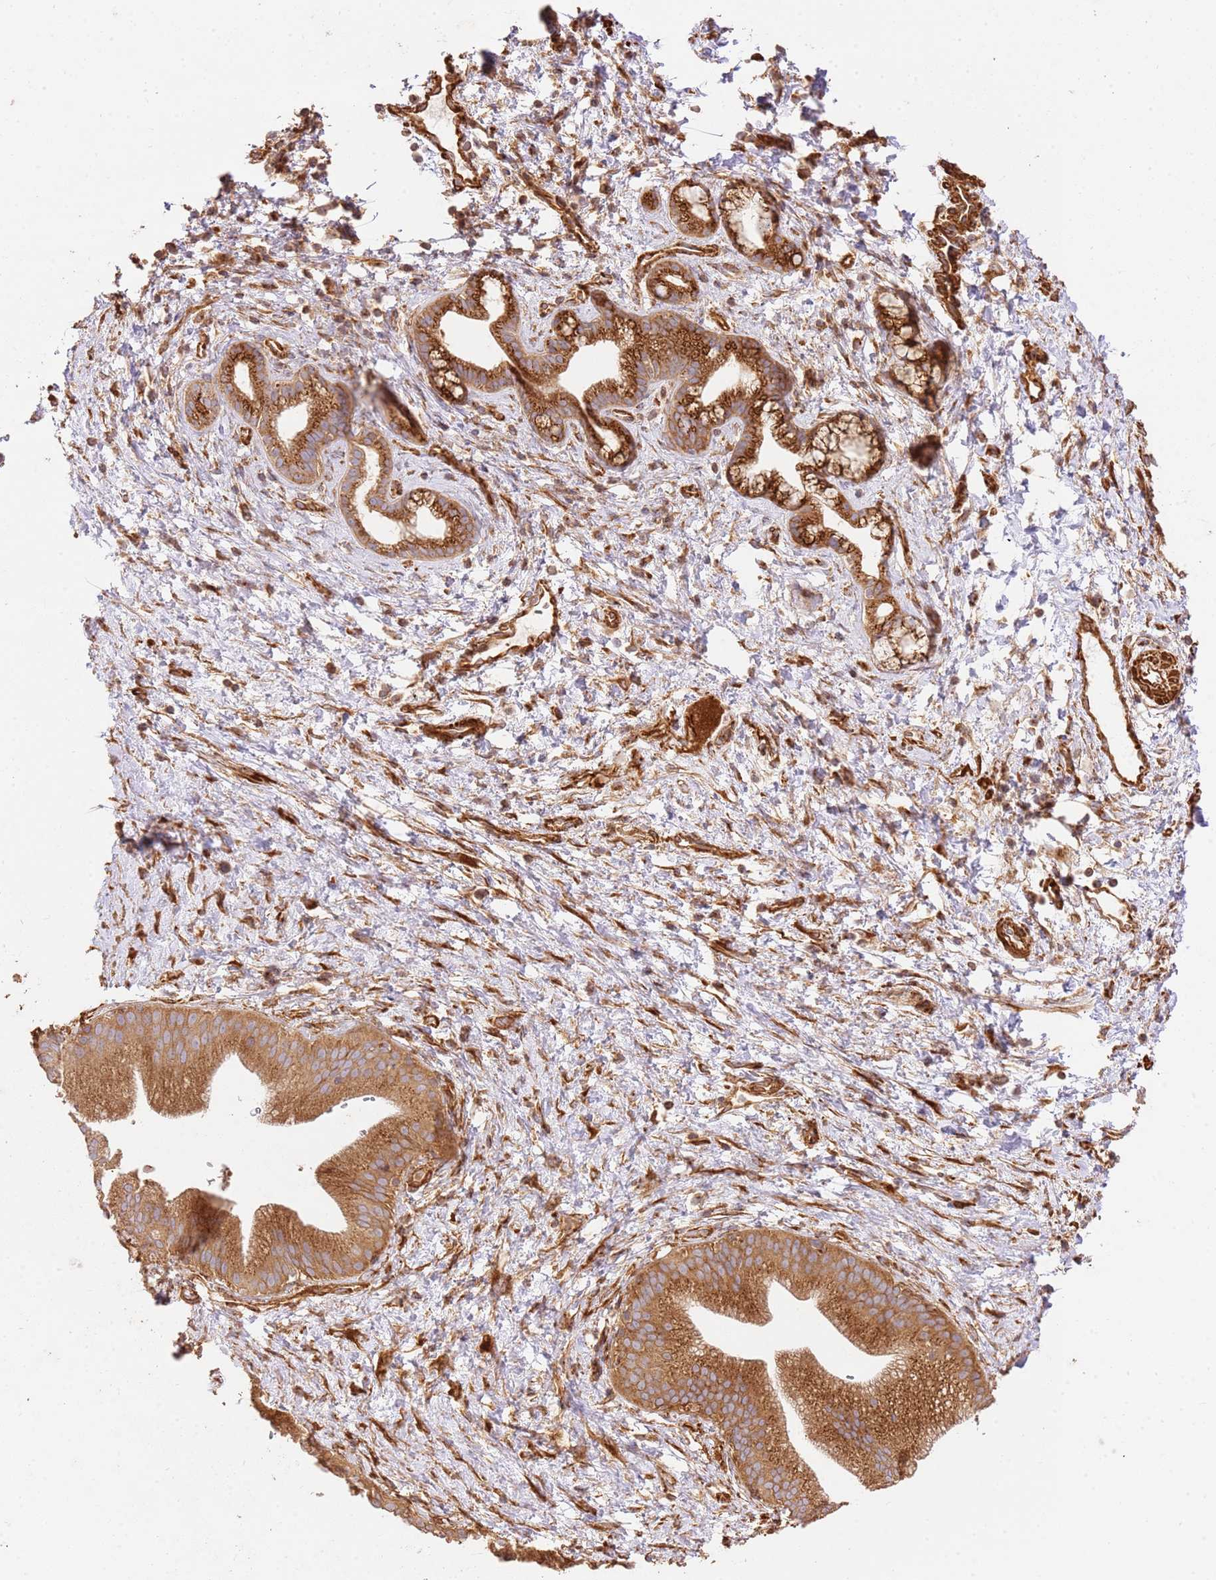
{"staining": {"intensity": "strong", "quantity": ">75%", "location": "cytoplasmic/membranous"}, "tissue": "pancreatic cancer", "cell_type": "Tumor cells", "image_type": "cancer", "snomed": [{"axis": "morphology", "description": "Adenocarcinoma, NOS"}, {"axis": "topography", "description": "Pancreas"}], "caption": "Tumor cells display strong cytoplasmic/membranous positivity in approximately >75% of cells in pancreatic cancer.", "gene": "ZBTB39", "patient": {"sex": "male", "age": 68}}